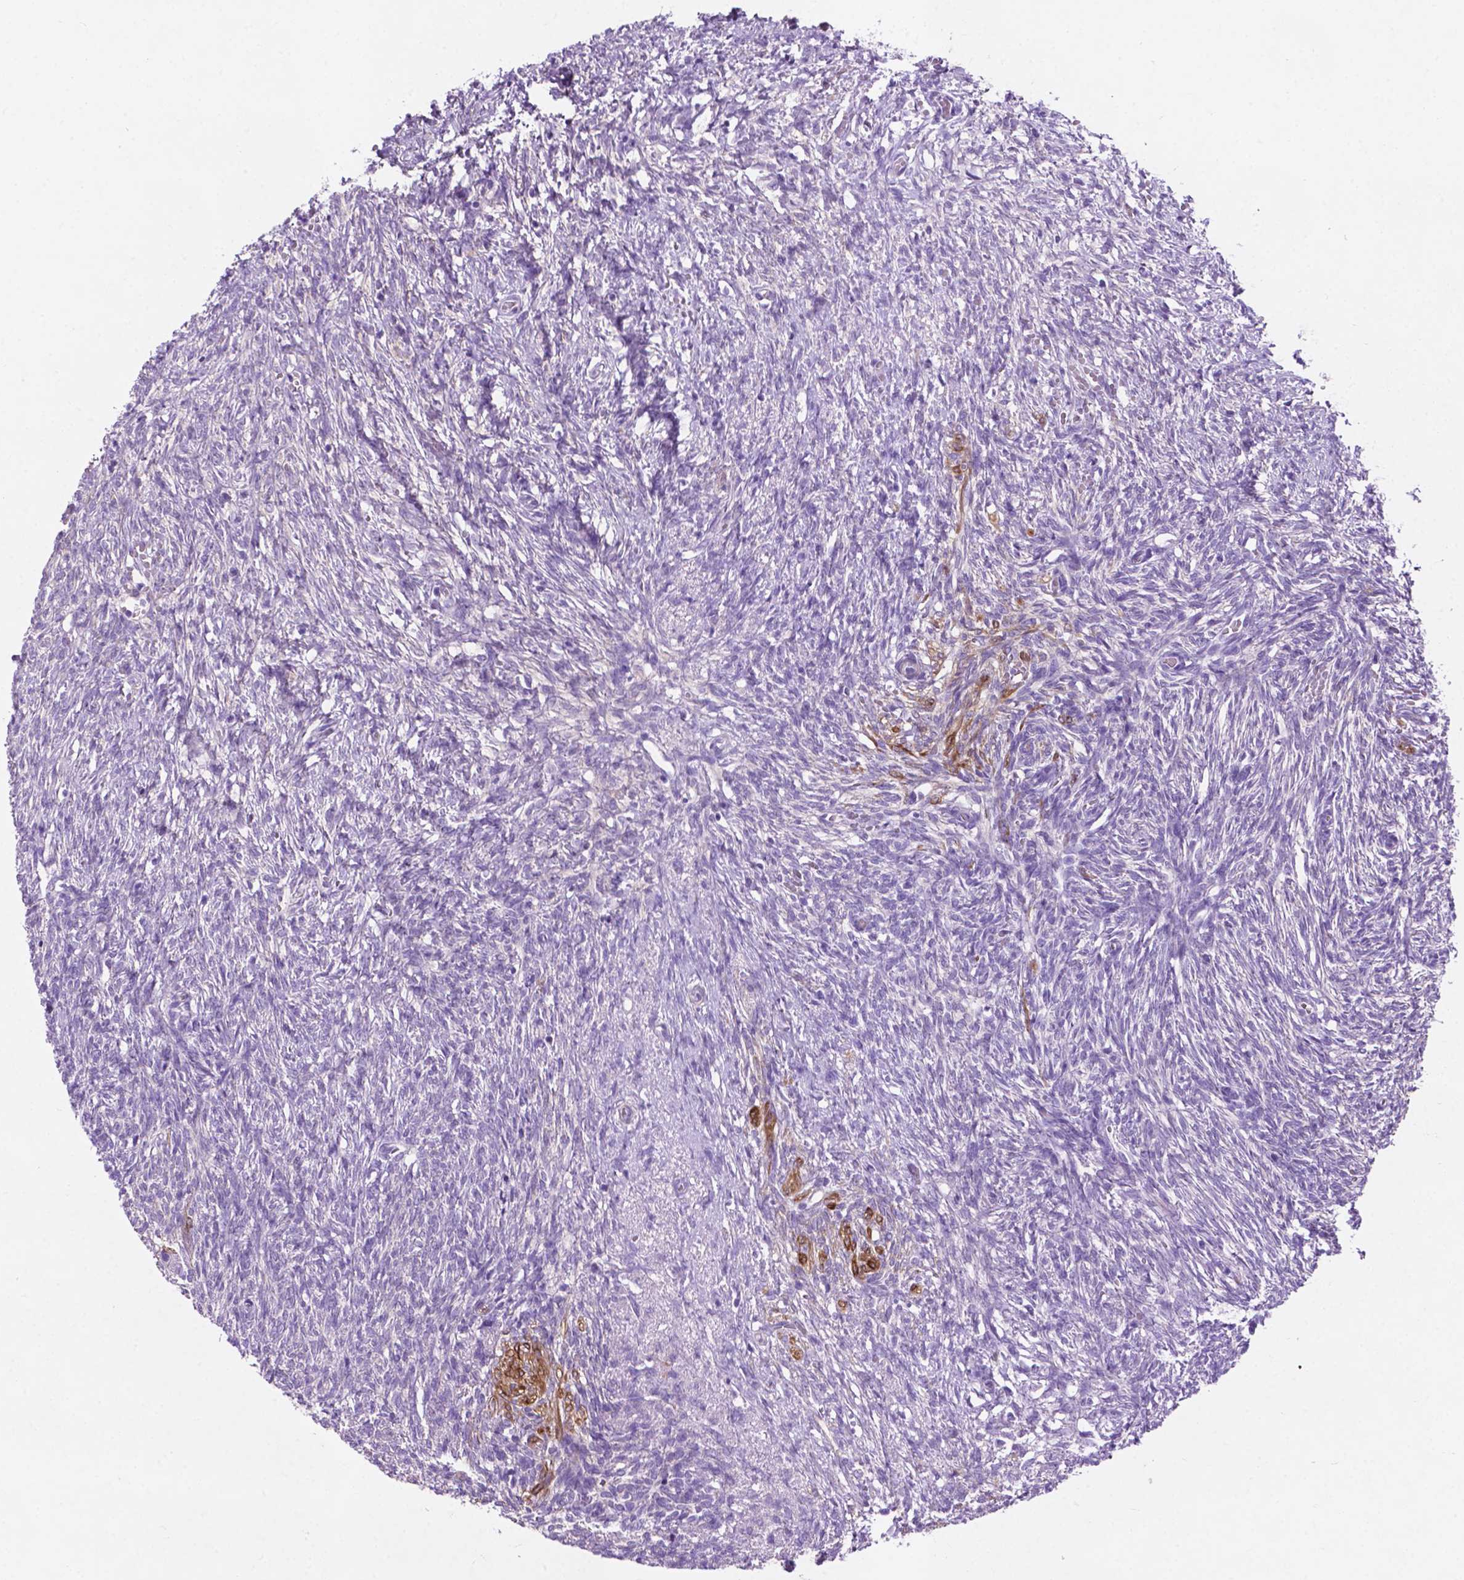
{"staining": {"intensity": "negative", "quantity": "none", "location": "none"}, "tissue": "ovary", "cell_type": "Follicle cells", "image_type": "normal", "snomed": [{"axis": "morphology", "description": "Normal tissue, NOS"}, {"axis": "topography", "description": "Ovary"}], "caption": "This is an IHC photomicrograph of benign ovary. There is no staining in follicle cells.", "gene": "ASPG", "patient": {"sex": "female", "age": 46}}